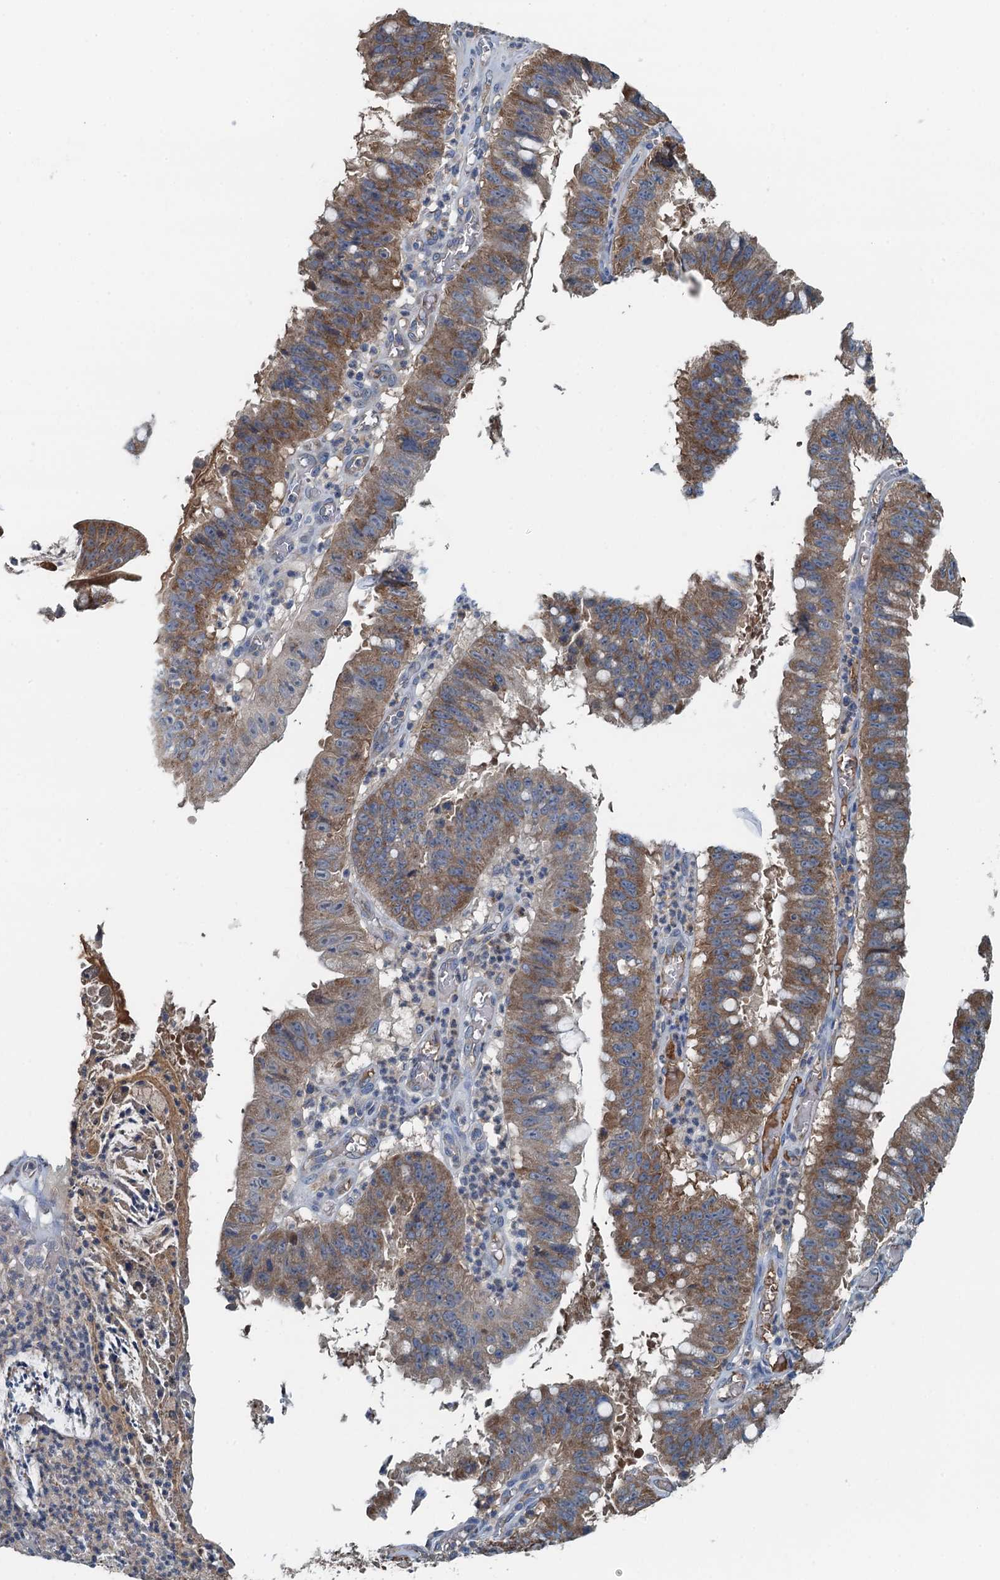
{"staining": {"intensity": "moderate", "quantity": ">75%", "location": "cytoplasmic/membranous"}, "tissue": "stomach cancer", "cell_type": "Tumor cells", "image_type": "cancer", "snomed": [{"axis": "morphology", "description": "Adenocarcinoma, NOS"}, {"axis": "topography", "description": "Stomach"}], "caption": "A medium amount of moderate cytoplasmic/membranous expression is seen in approximately >75% of tumor cells in stomach cancer (adenocarcinoma) tissue.", "gene": "LSM14B", "patient": {"sex": "male", "age": 59}}